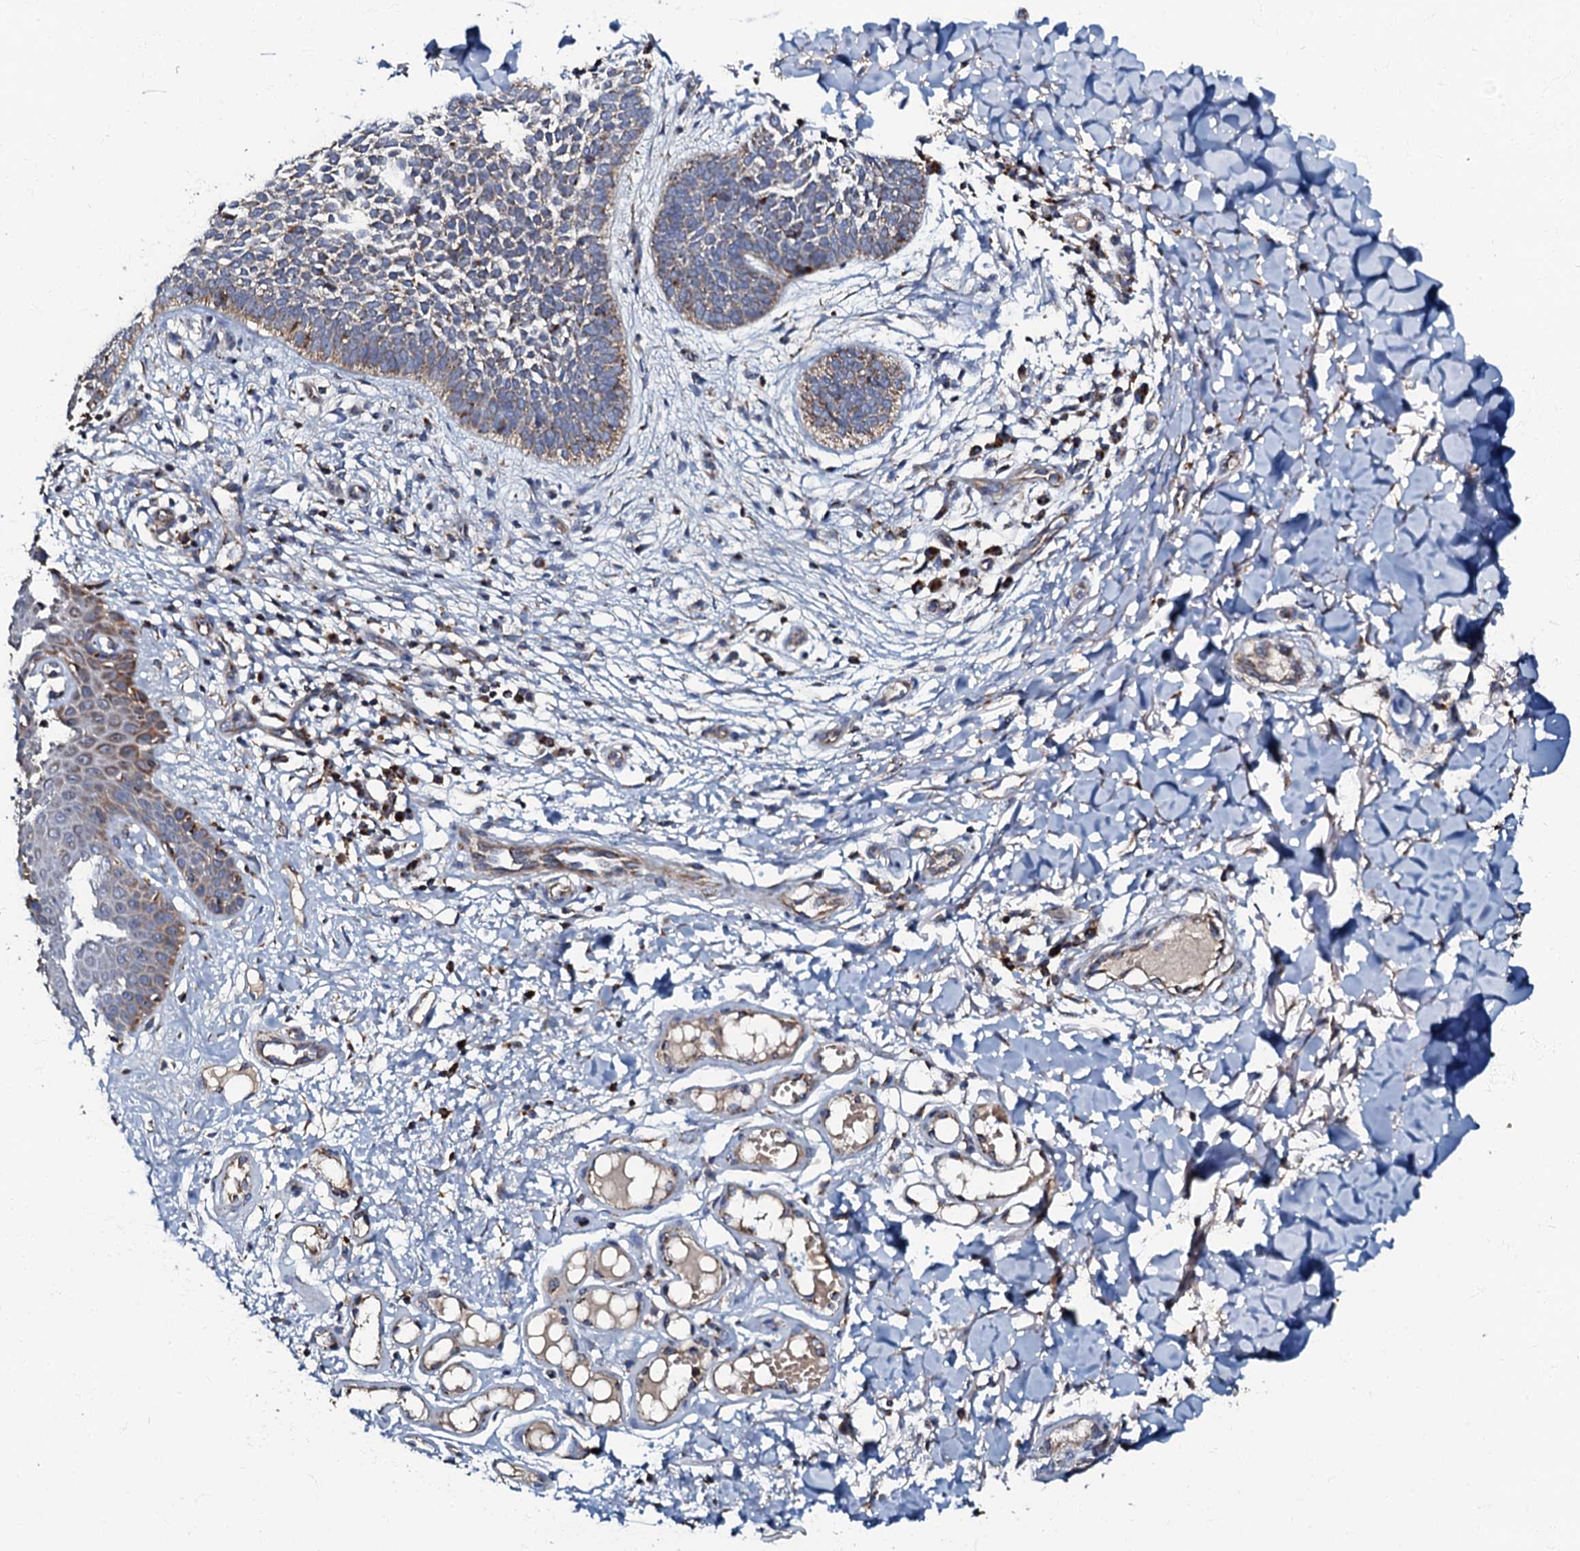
{"staining": {"intensity": "weak", "quantity": "<25%", "location": "cytoplasmic/membranous"}, "tissue": "skin cancer", "cell_type": "Tumor cells", "image_type": "cancer", "snomed": [{"axis": "morphology", "description": "Basal cell carcinoma"}, {"axis": "topography", "description": "Skin"}], "caption": "Immunohistochemistry (IHC) of human basal cell carcinoma (skin) exhibits no staining in tumor cells. (DAB IHC, high magnification).", "gene": "NDUFA12", "patient": {"sex": "female", "age": 64}}